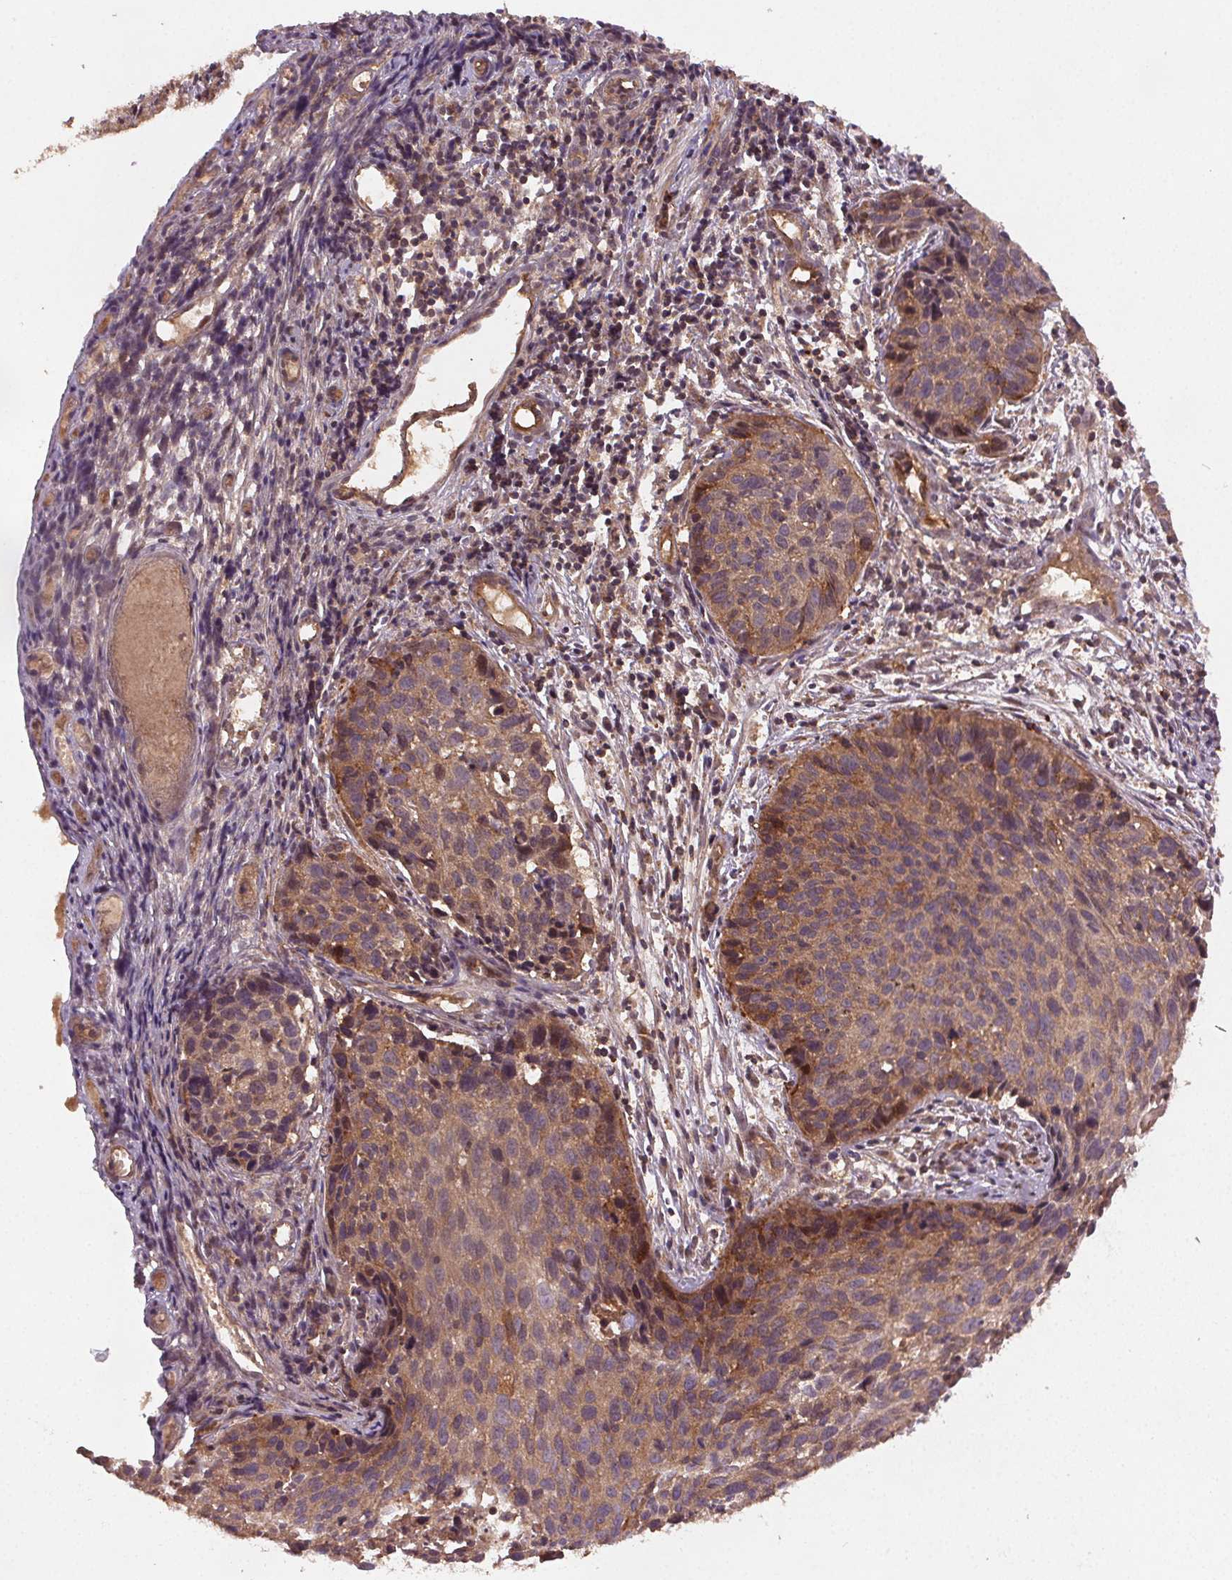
{"staining": {"intensity": "weak", "quantity": ">75%", "location": "cytoplasmic/membranous"}, "tissue": "cervical cancer", "cell_type": "Tumor cells", "image_type": "cancer", "snomed": [{"axis": "morphology", "description": "Squamous cell carcinoma, NOS"}, {"axis": "topography", "description": "Cervix"}], "caption": "Cervical cancer (squamous cell carcinoma) tissue shows weak cytoplasmic/membranous positivity in about >75% of tumor cells, visualized by immunohistochemistry.", "gene": "SEC14L2", "patient": {"sex": "female", "age": 30}}